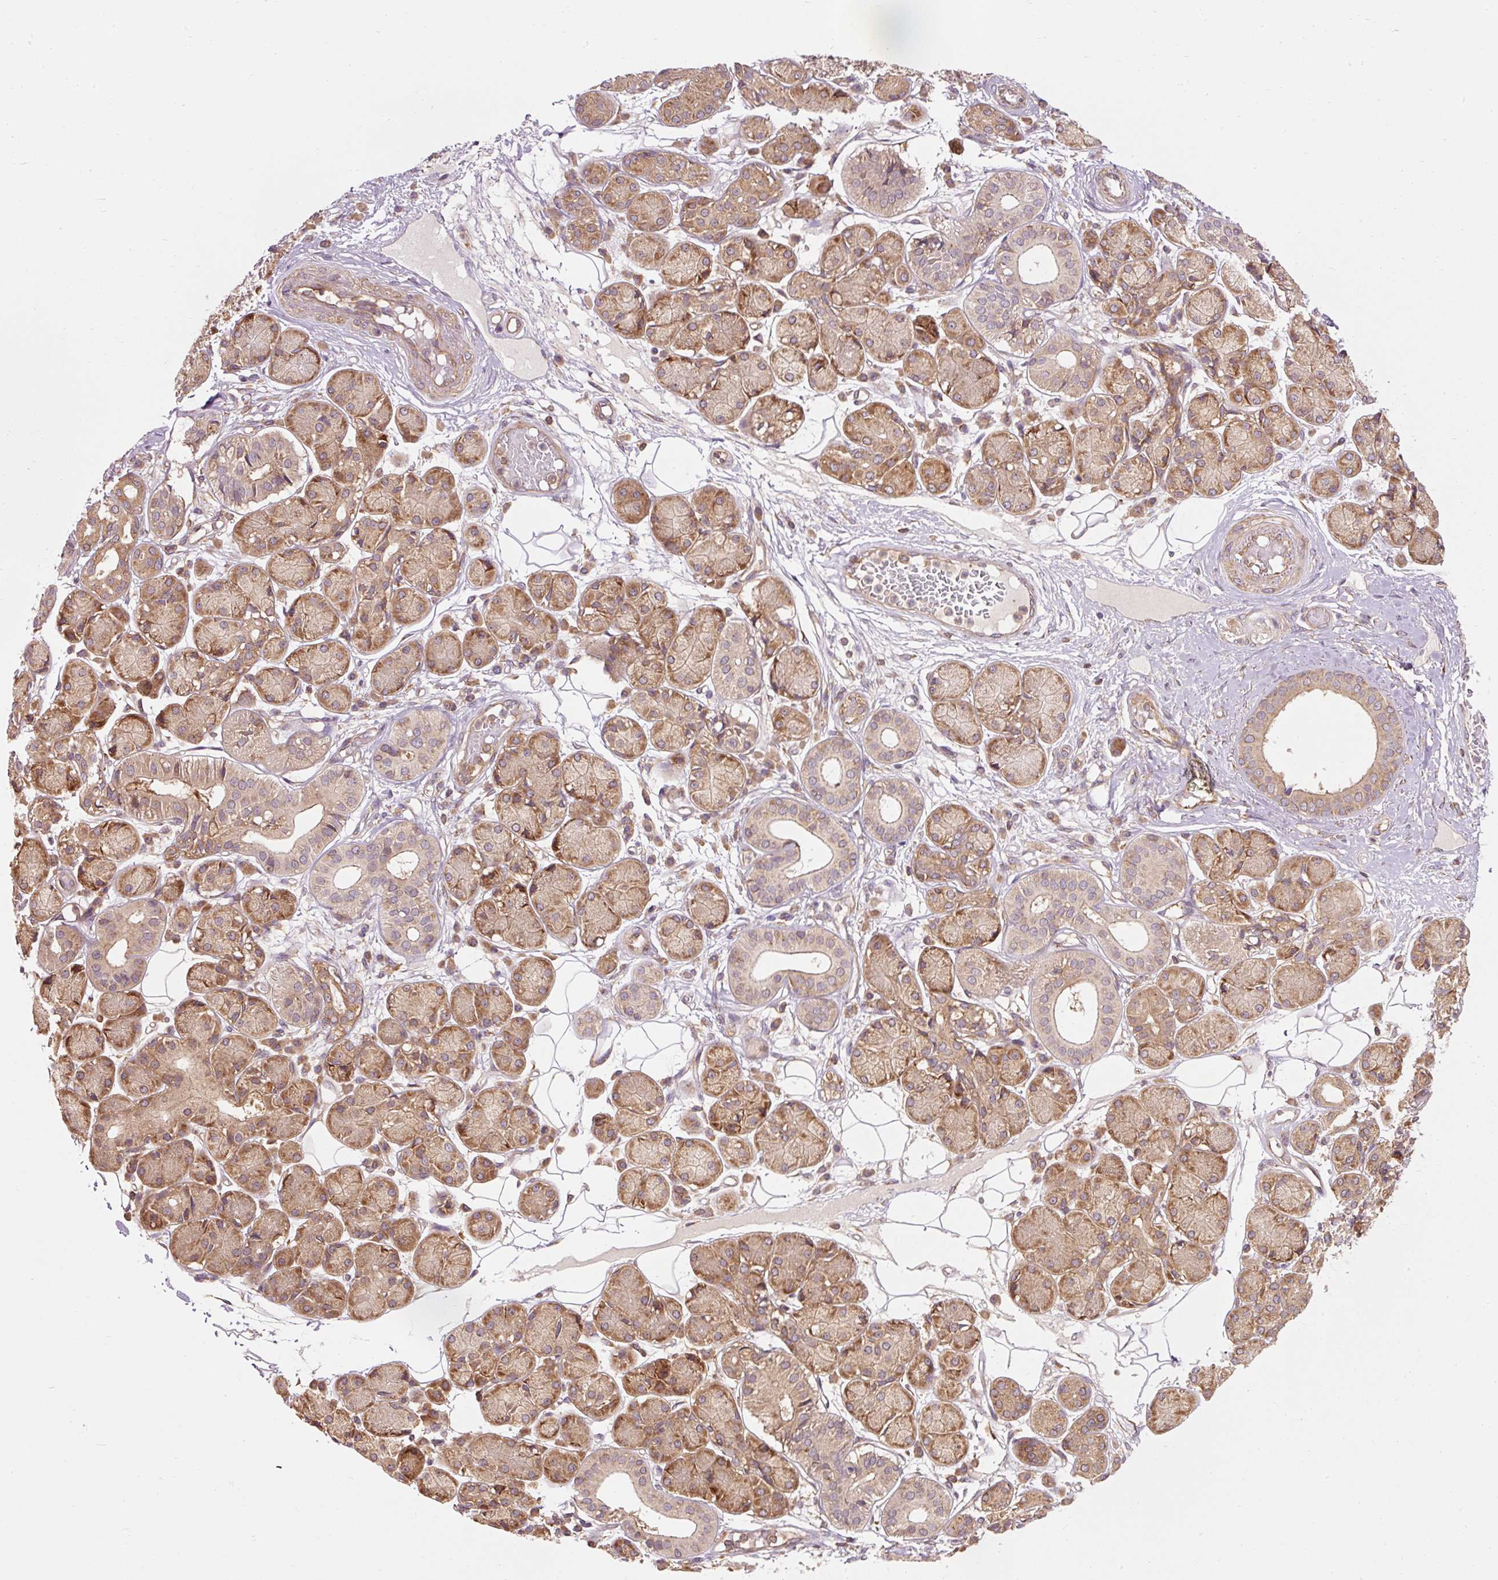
{"staining": {"intensity": "moderate", "quantity": ">75%", "location": "cytoplasmic/membranous"}, "tissue": "salivary gland", "cell_type": "Glandular cells", "image_type": "normal", "snomed": [{"axis": "morphology", "description": "Squamous cell carcinoma, NOS"}, {"axis": "topography", "description": "Skin"}, {"axis": "topography", "description": "Head-Neck"}], "caption": "Protein expression analysis of benign salivary gland demonstrates moderate cytoplasmic/membranous positivity in approximately >75% of glandular cells. (DAB IHC, brown staining for protein, blue staining for nuclei).", "gene": "PDAP1", "patient": {"sex": "male", "age": 80}}